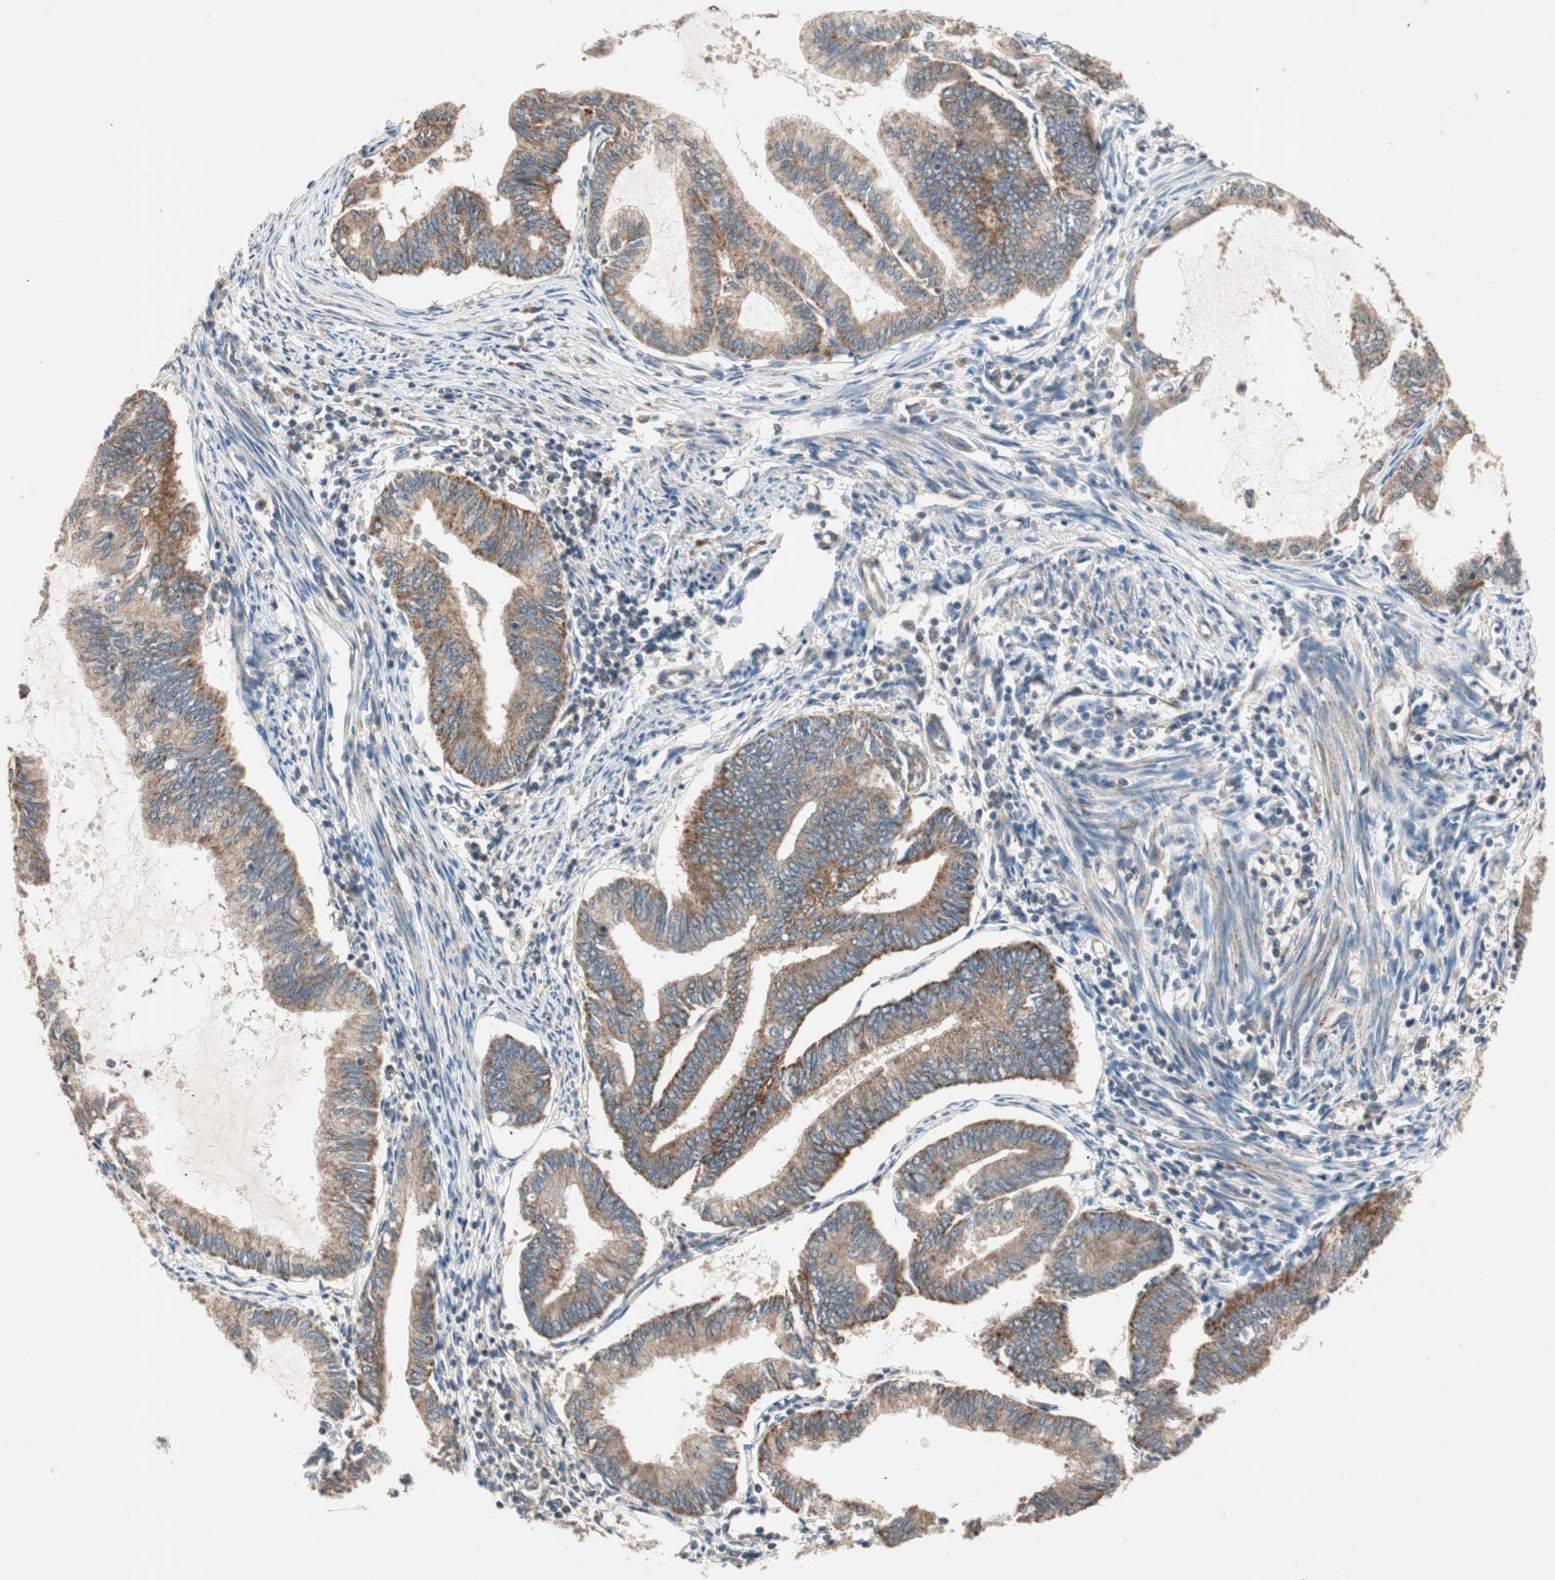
{"staining": {"intensity": "strong", "quantity": ">75%", "location": "cytoplasmic/membranous"}, "tissue": "endometrial cancer", "cell_type": "Tumor cells", "image_type": "cancer", "snomed": [{"axis": "morphology", "description": "Adenocarcinoma, NOS"}, {"axis": "topography", "description": "Endometrium"}], "caption": "Approximately >75% of tumor cells in human endometrial cancer demonstrate strong cytoplasmic/membranous protein expression as visualized by brown immunohistochemical staining.", "gene": "CC2D1A", "patient": {"sex": "female", "age": 86}}